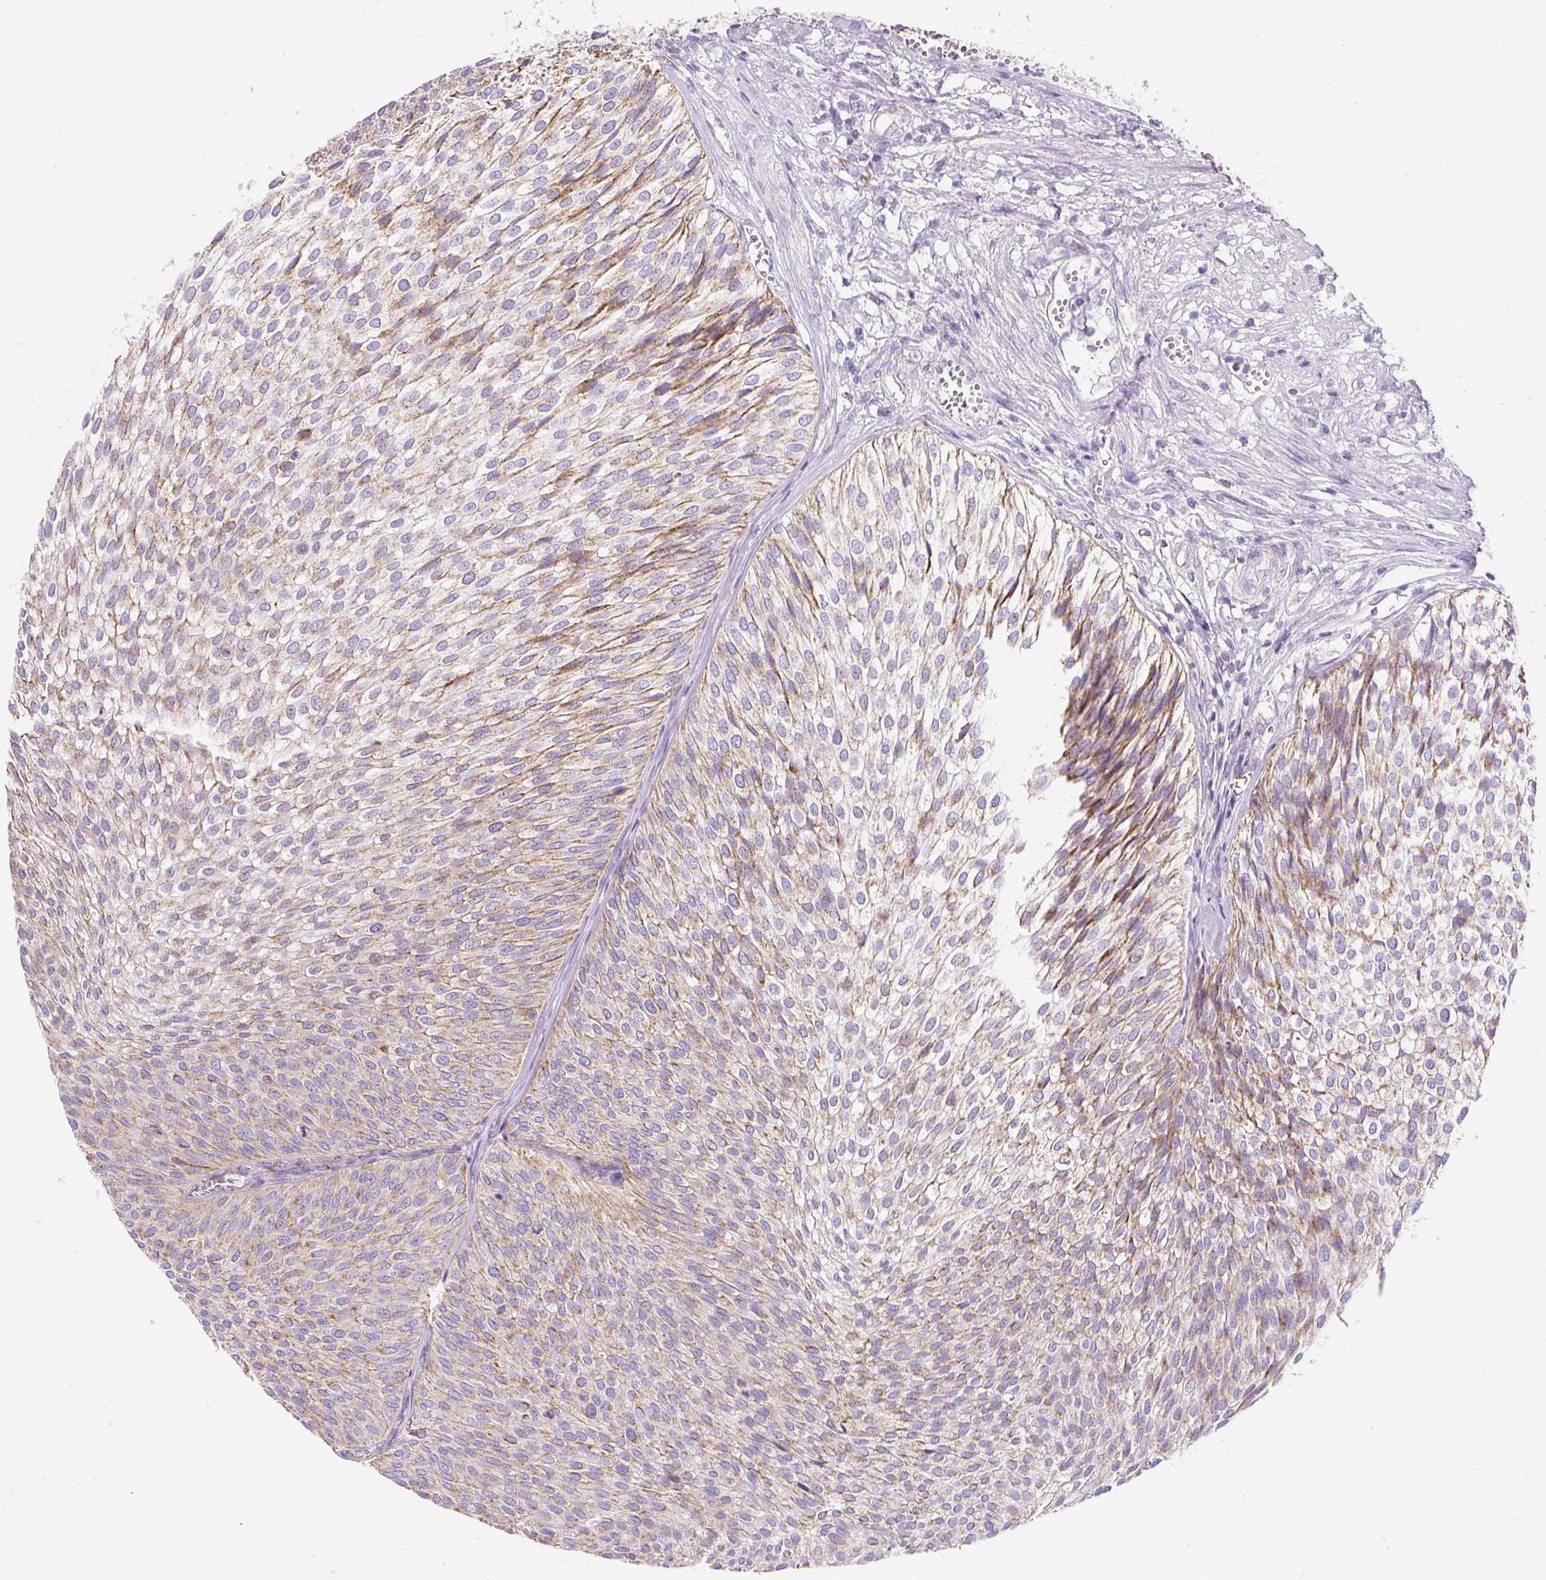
{"staining": {"intensity": "moderate", "quantity": ">75%", "location": "cytoplasmic/membranous"}, "tissue": "urothelial cancer", "cell_type": "Tumor cells", "image_type": "cancer", "snomed": [{"axis": "morphology", "description": "Urothelial carcinoma, Low grade"}, {"axis": "topography", "description": "Urinary bladder"}], "caption": "Tumor cells show moderate cytoplasmic/membranous staining in about >75% of cells in urothelial cancer.", "gene": "DAAM2", "patient": {"sex": "male", "age": 91}}